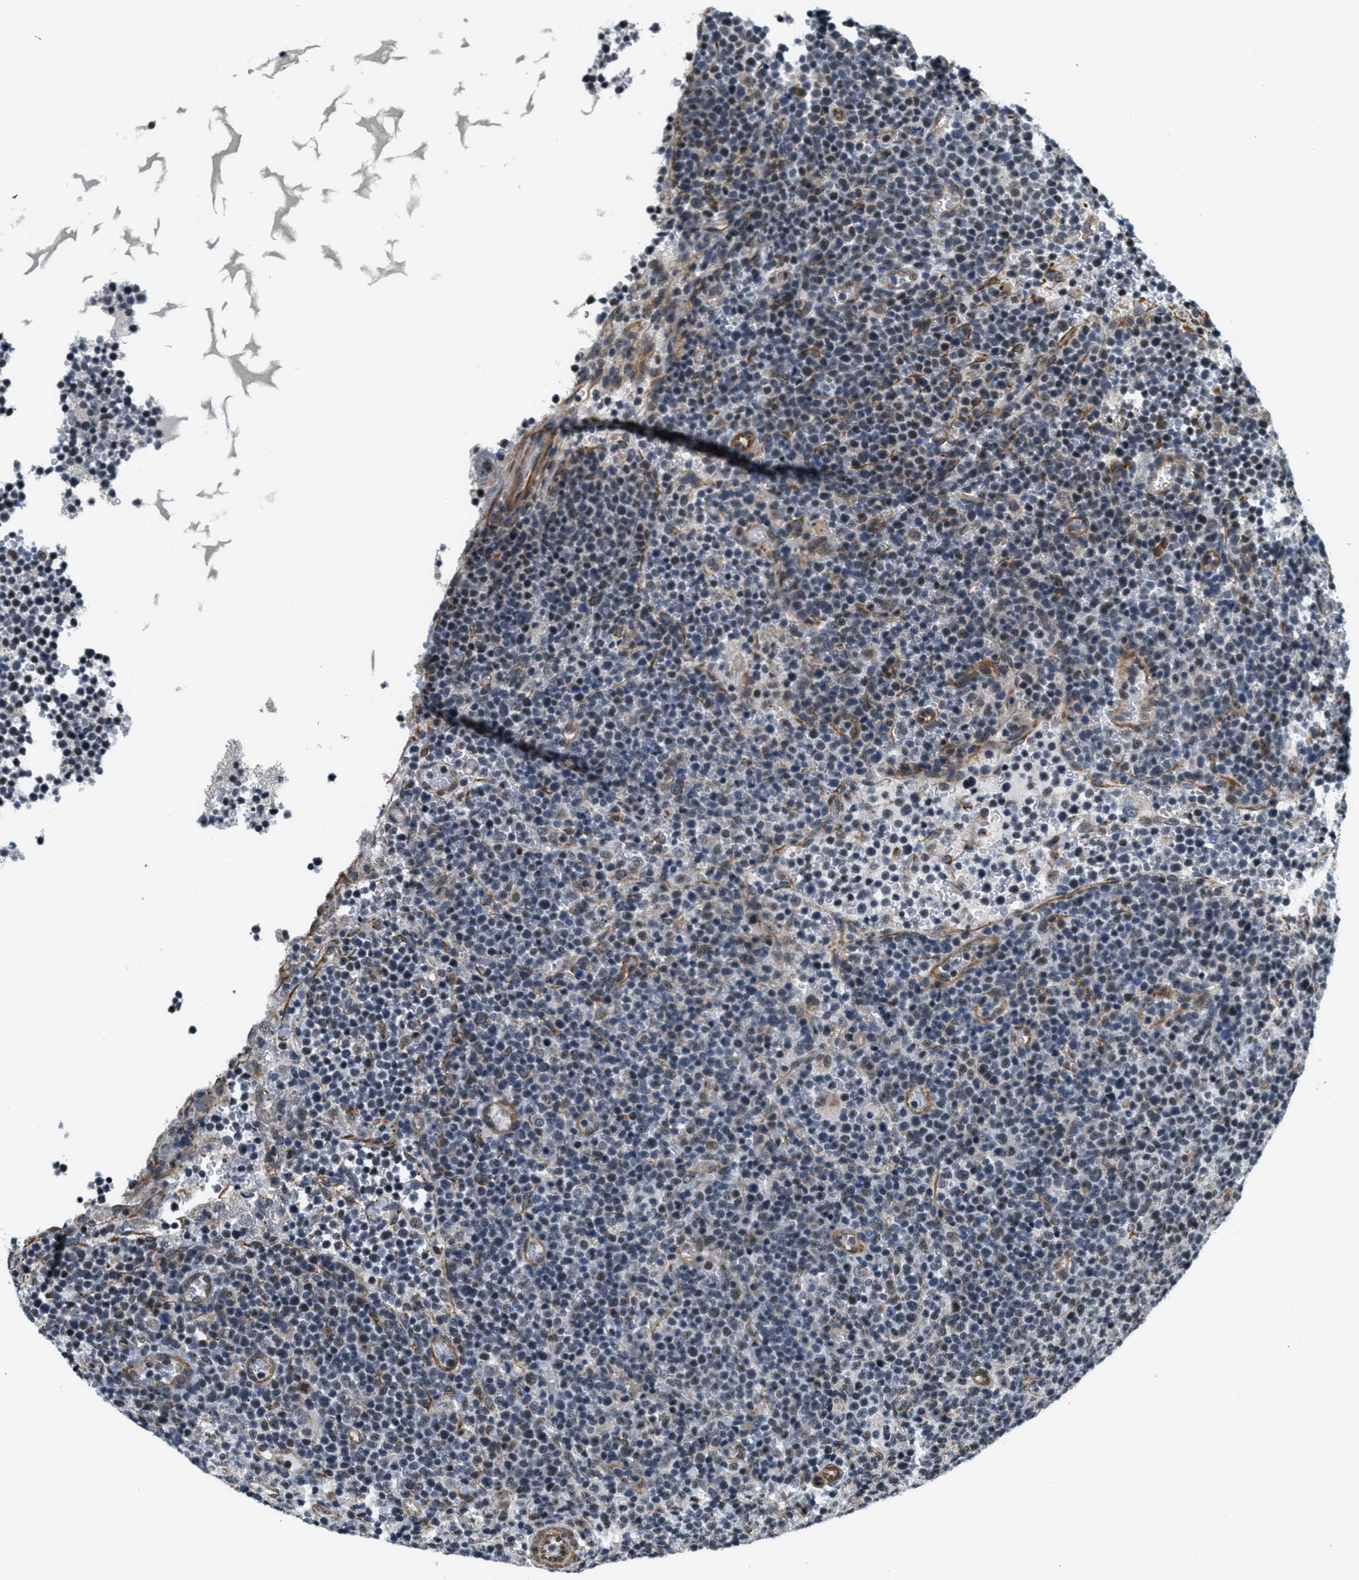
{"staining": {"intensity": "moderate", "quantity": "25%-75%", "location": "nuclear"}, "tissue": "lymphoma", "cell_type": "Tumor cells", "image_type": "cancer", "snomed": [{"axis": "morphology", "description": "Malignant lymphoma, non-Hodgkin's type, High grade"}, {"axis": "topography", "description": "Lymph node"}], "caption": "Lymphoma stained with immunohistochemistry displays moderate nuclear positivity in about 25%-75% of tumor cells.", "gene": "CFAP36", "patient": {"sex": "male", "age": 61}}